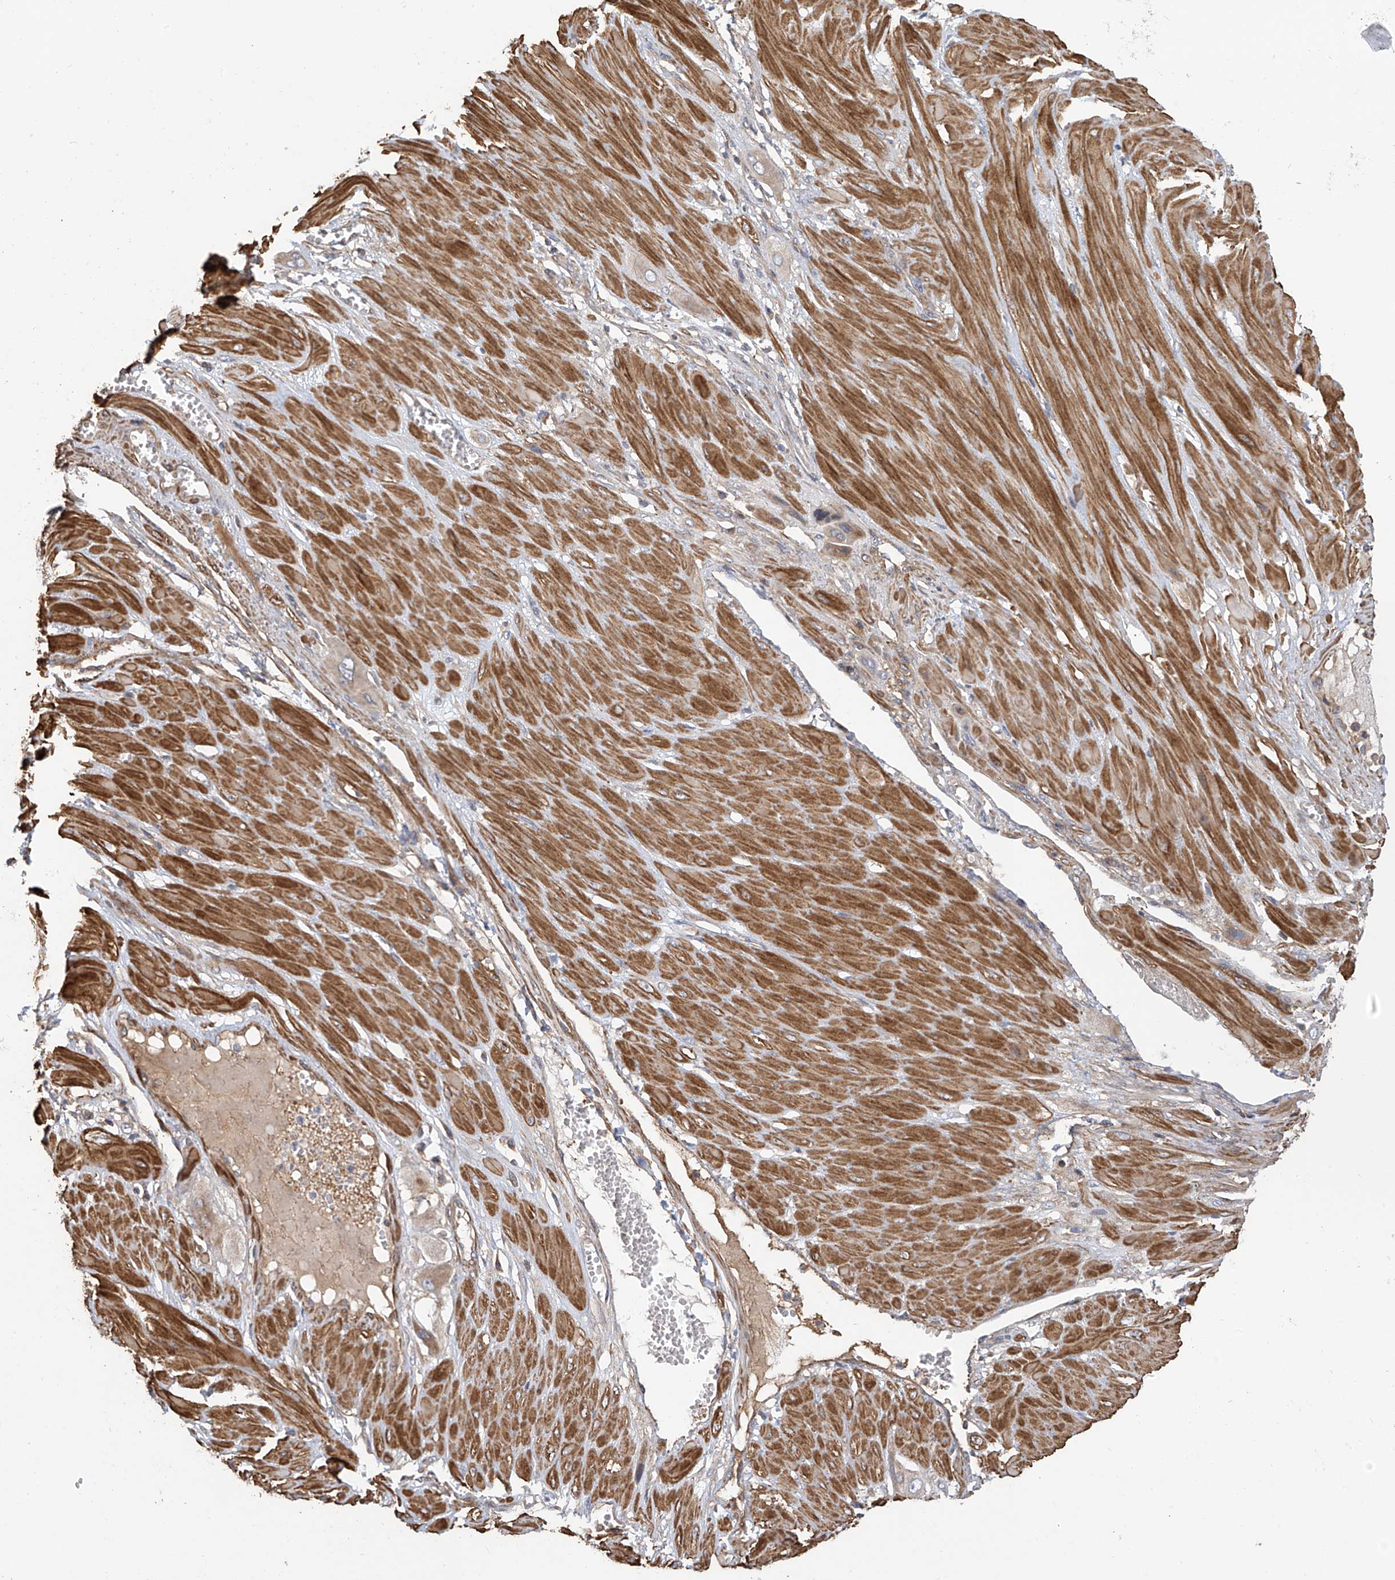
{"staining": {"intensity": "weak", "quantity": "25%-75%", "location": "cytoplasmic/membranous"}, "tissue": "cervical cancer", "cell_type": "Tumor cells", "image_type": "cancer", "snomed": [{"axis": "morphology", "description": "Squamous cell carcinoma, NOS"}, {"axis": "topography", "description": "Cervix"}], "caption": "Squamous cell carcinoma (cervical) tissue exhibits weak cytoplasmic/membranous positivity in approximately 25%-75% of tumor cells, visualized by immunohistochemistry.", "gene": "SLC43A3", "patient": {"sex": "female", "age": 34}}